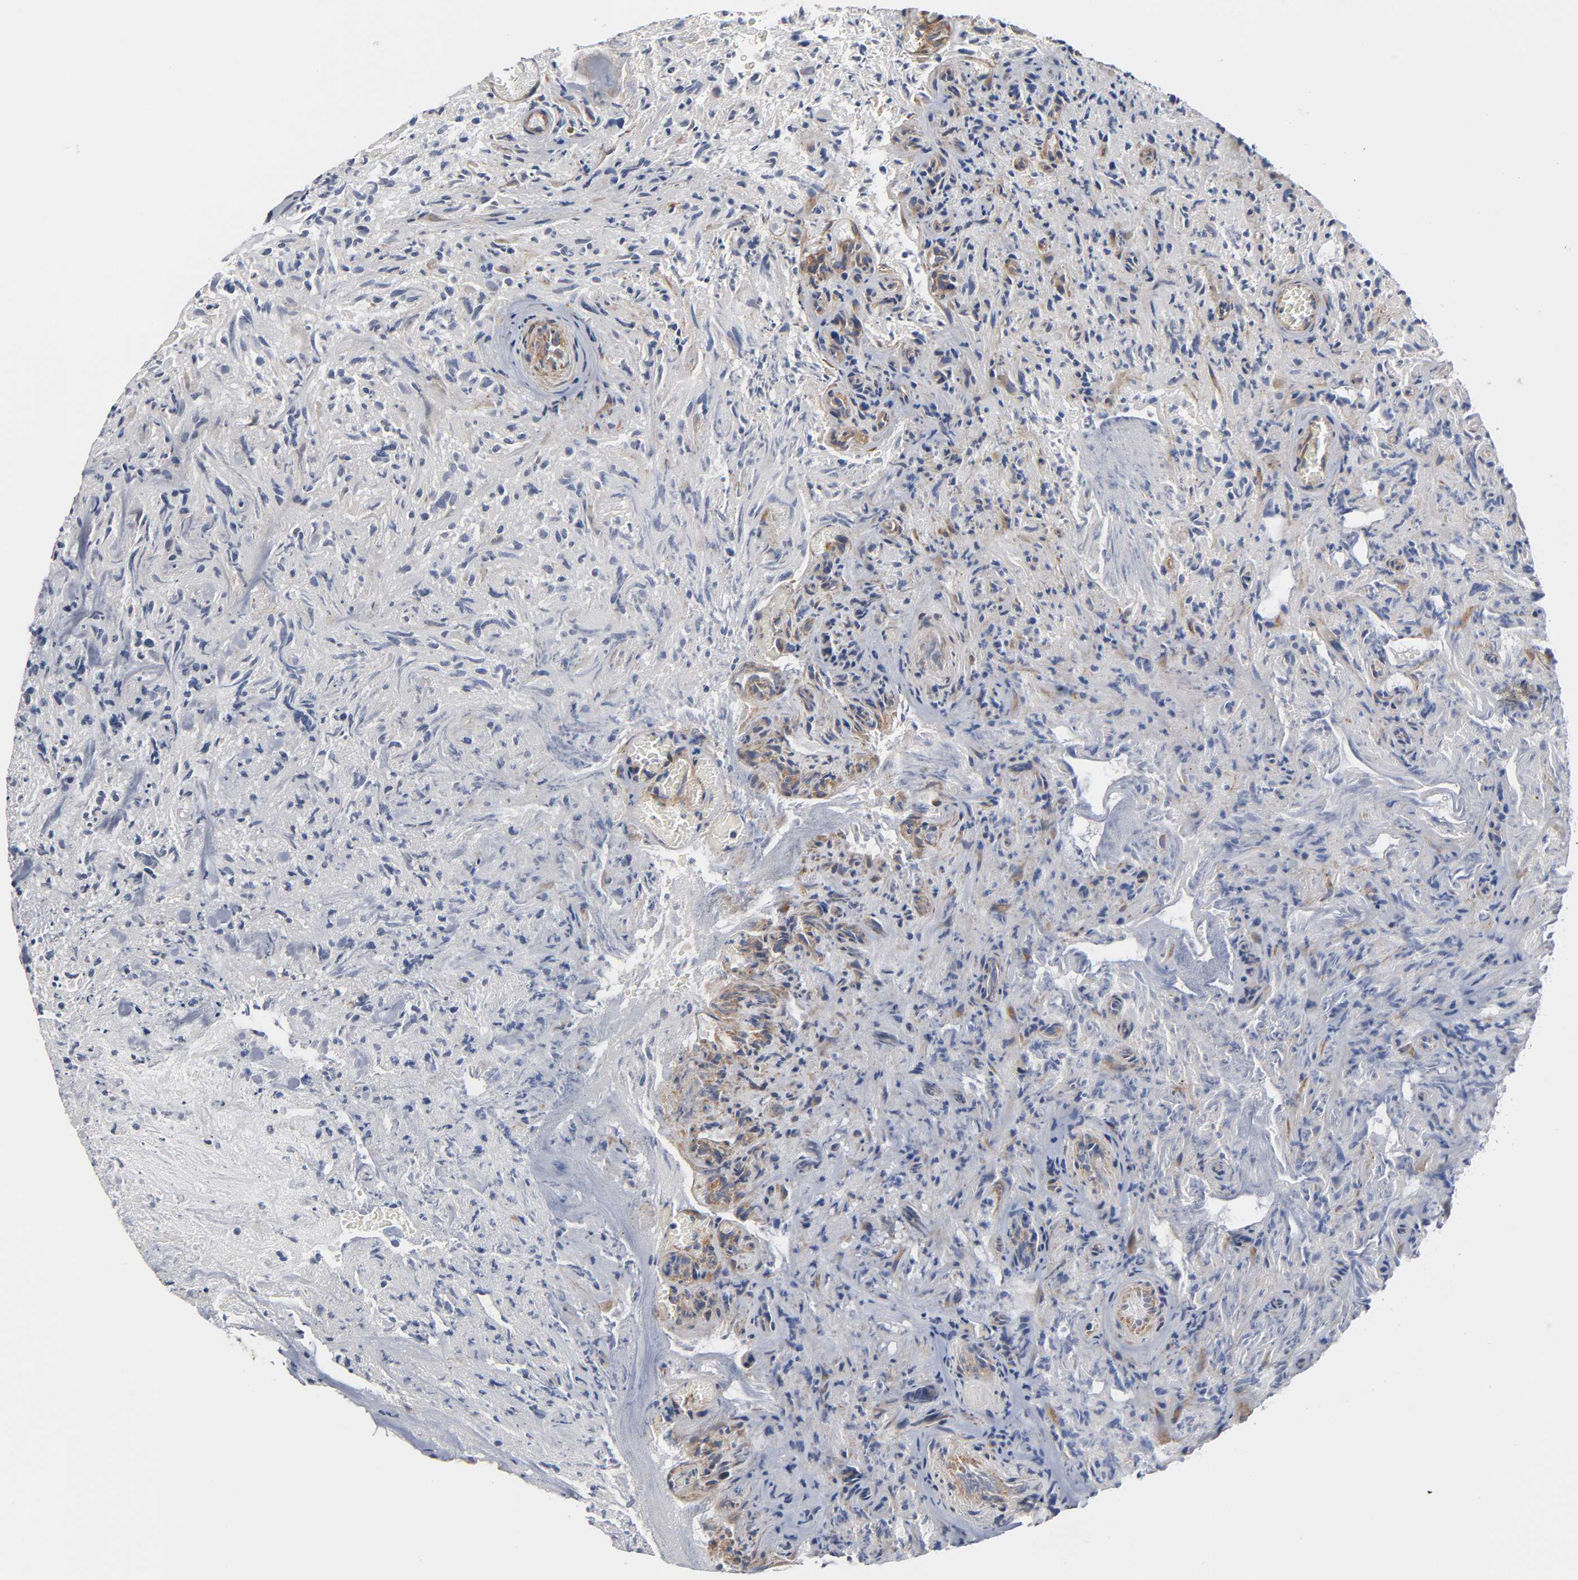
{"staining": {"intensity": "negative", "quantity": "none", "location": "none"}, "tissue": "glioma", "cell_type": "Tumor cells", "image_type": "cancer", "snomed": [{"axis": "morphology", "description": "Normal tissue, NOS"}, {"axis": "morphology", "description": "Glioma, malignant, High grade"}, {"axis": "topography", "description": "Cerebral cortex"}], "caption": "Glioma was stained to show a protein in brown. There is no significant staining in tumor cells.", "gene": "HDLBP", "patient": {"sex": "male", "age": 75}}